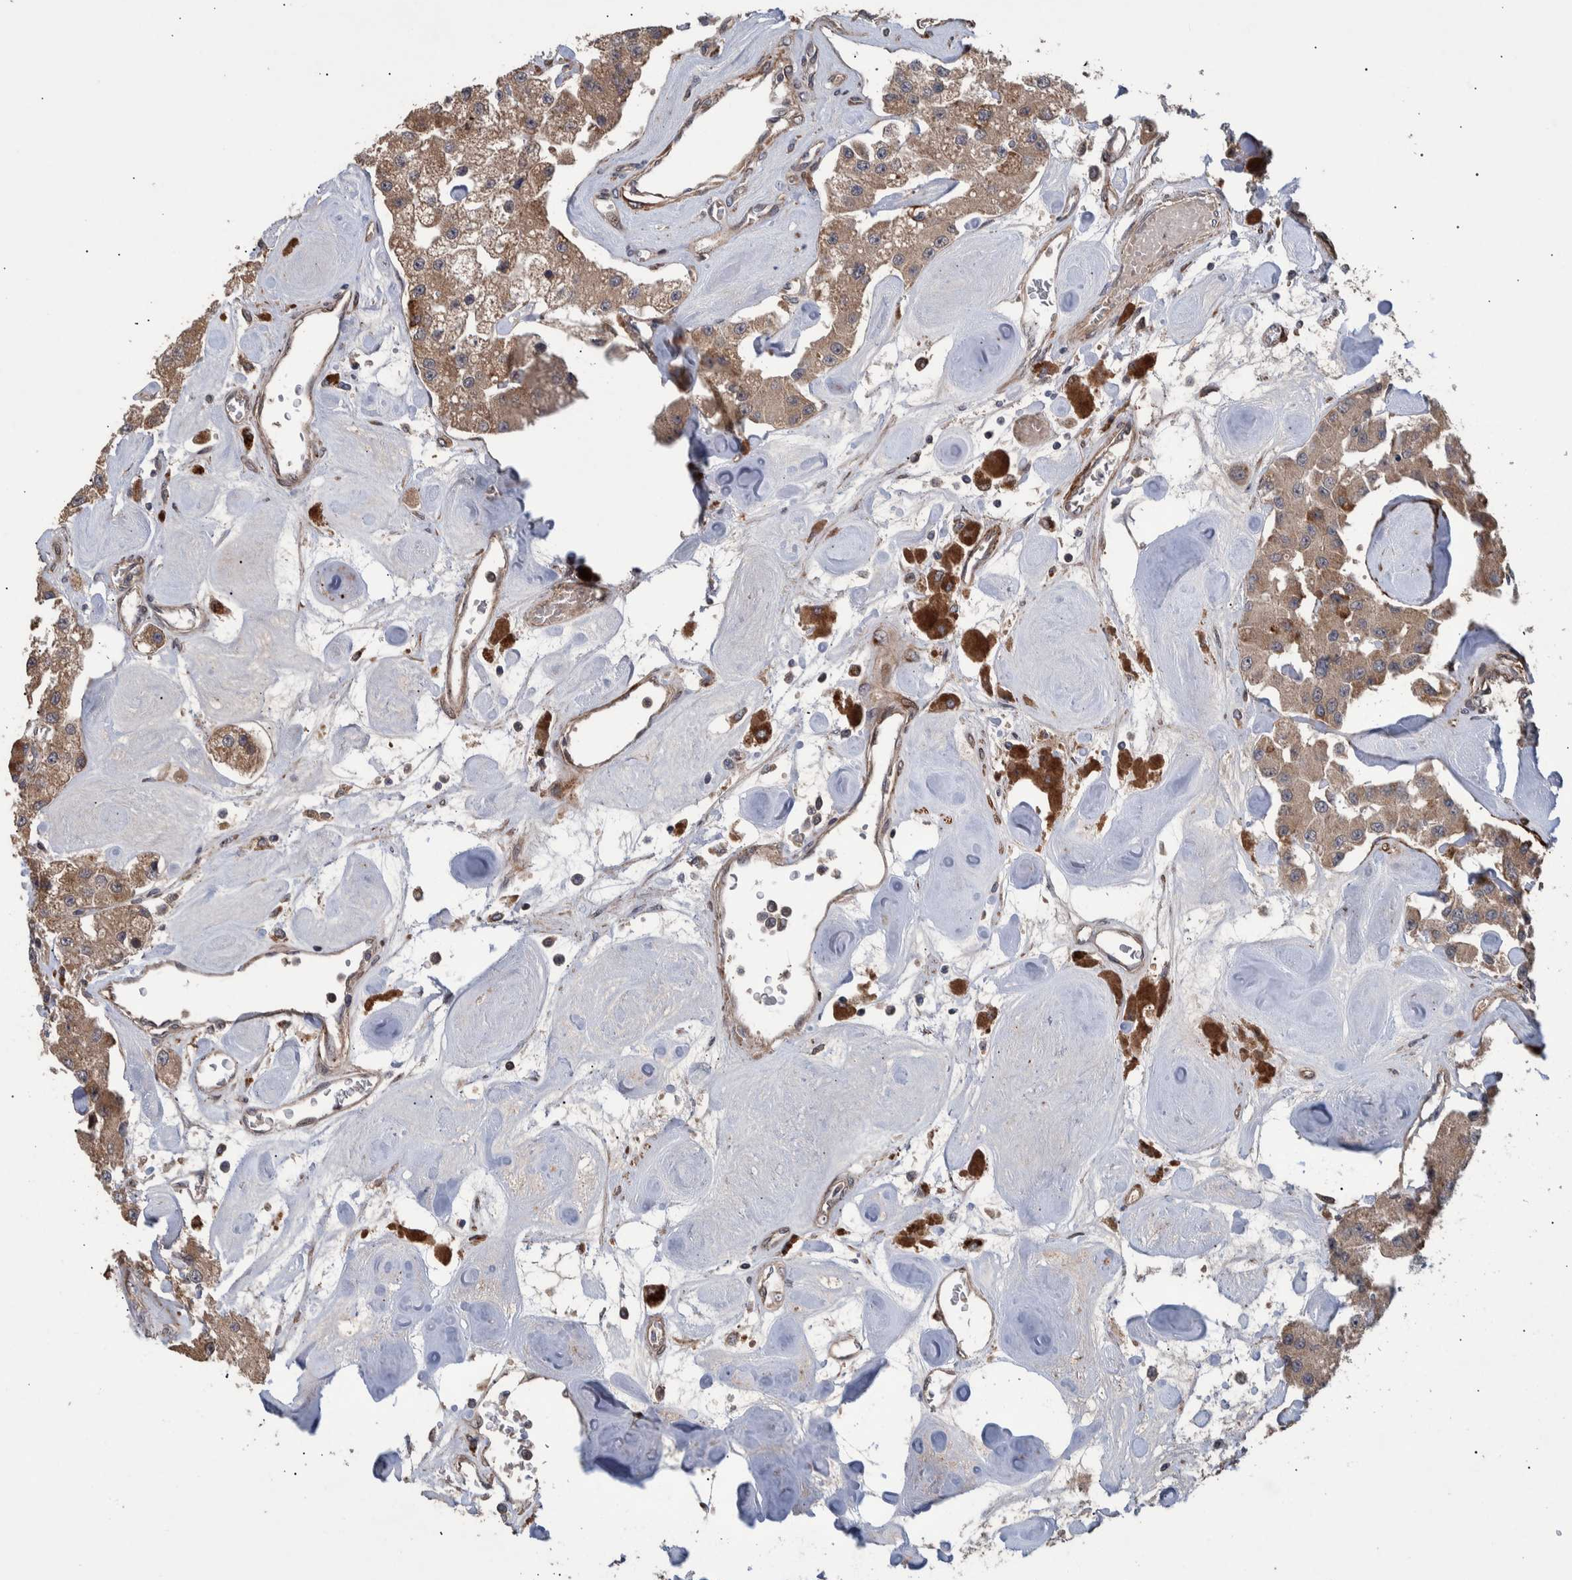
{"staining": {"intensity": "weak", "quantity": ">75%", "location": "cytoplasmic/membranous"}, "tissue": "carcinoid", "cell_type": "Tumor cells", "image_type": "cancer", "snomed": [{"axis": "morphology", "description": "Carcinoid, malignant, NOS"}, {"axis": "topography", "description": "Pancreas"}], "caption": "Carcinoid stained with a protein marker demonstrates weak staining in tumor cells.", "gene": "B3GNTL1", "patient": {"sex": "male", "age": 41}}